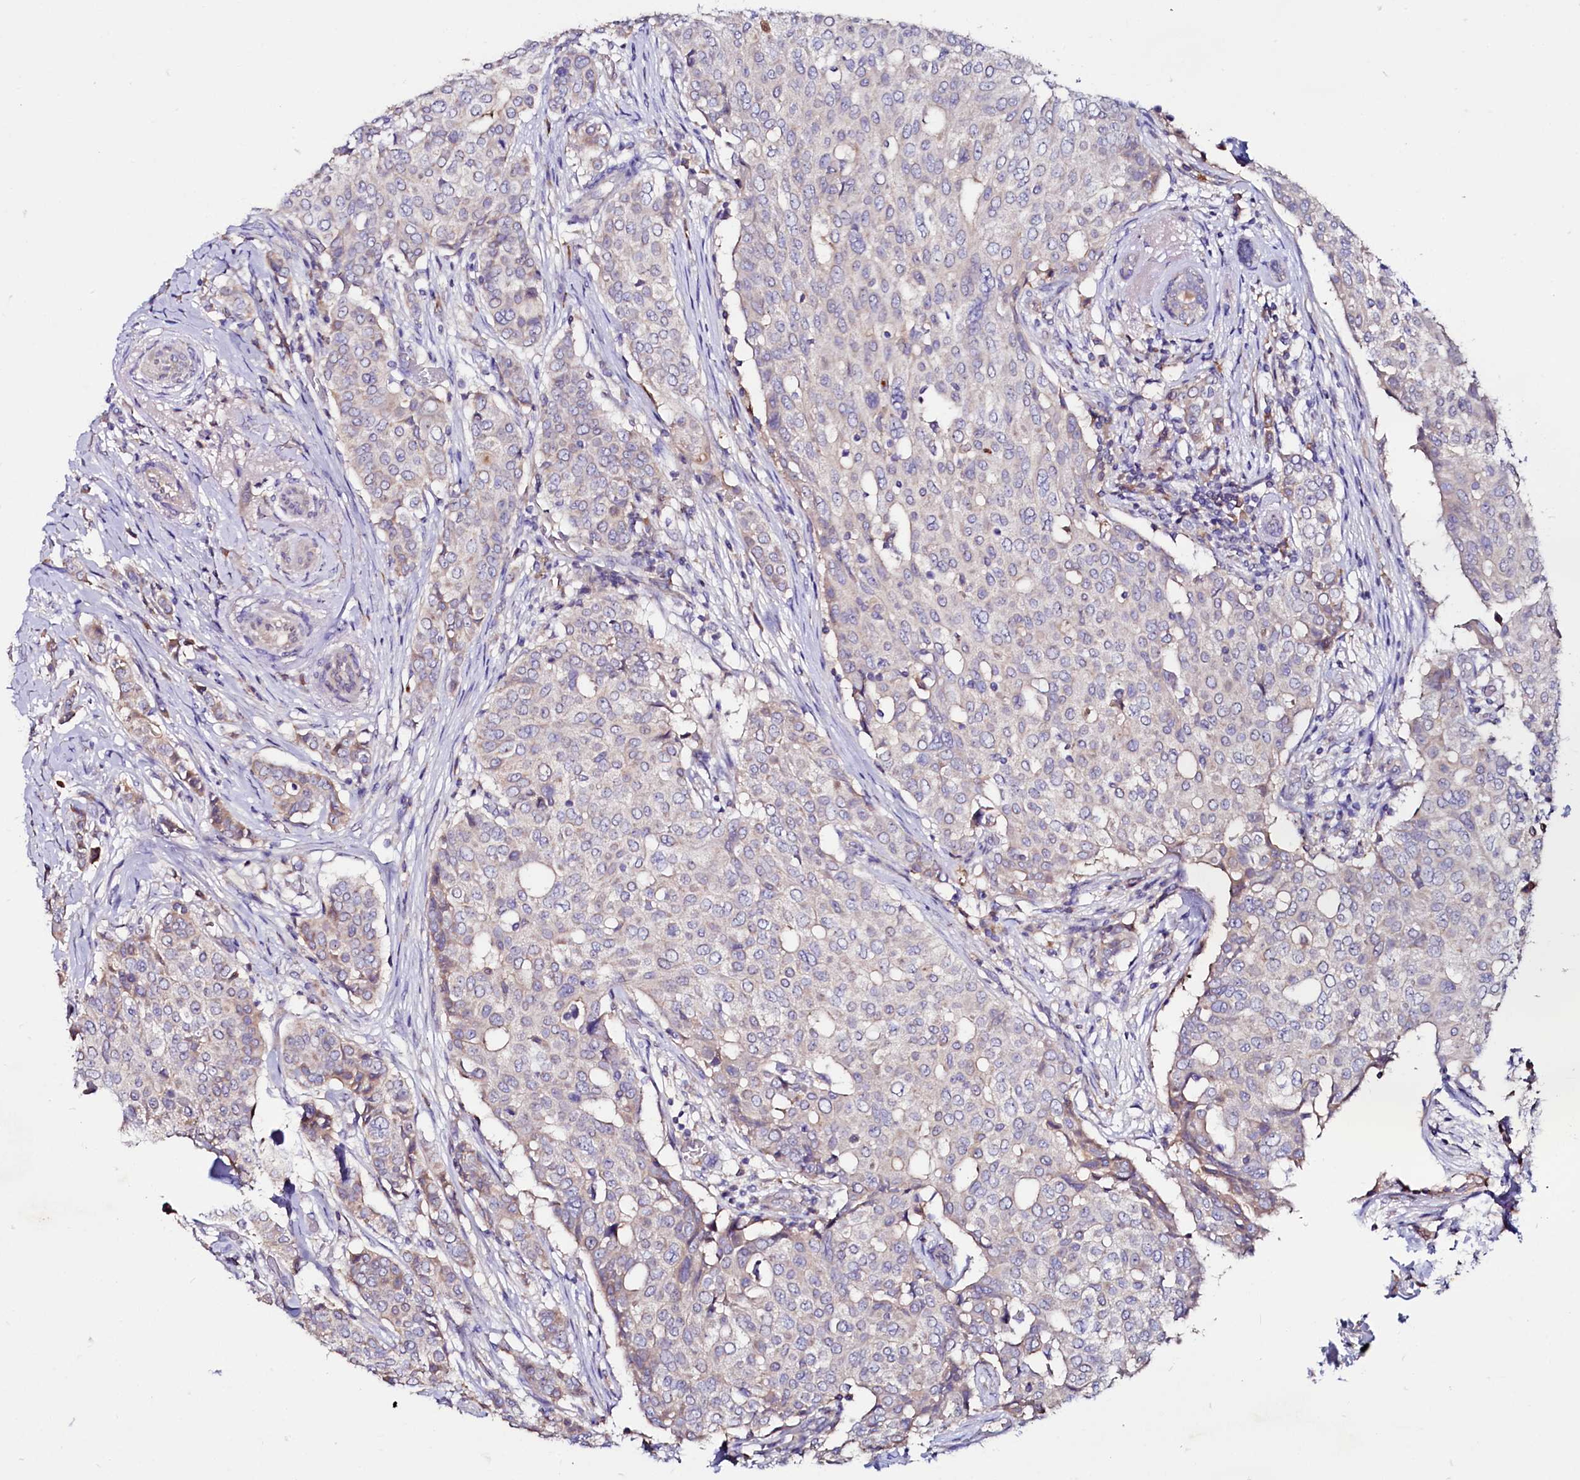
{"staining": {"intensity": "negative", "quantity": "none", "location": "none"}, "tissue": "breast cancer", "cell_type": "Tumor cells", "image_type": "cancer", "snomed": [{"axis": "morphology", "description": "Lobular carcinoma"}, {"axis": "topography", "description": "Breast"}], "caption": "Tumor cells show no significant protein staining in breast cancer (lobular carcinoma).", "gene": "IL17RD", "patient": {"sex": "female", "age": 51}}